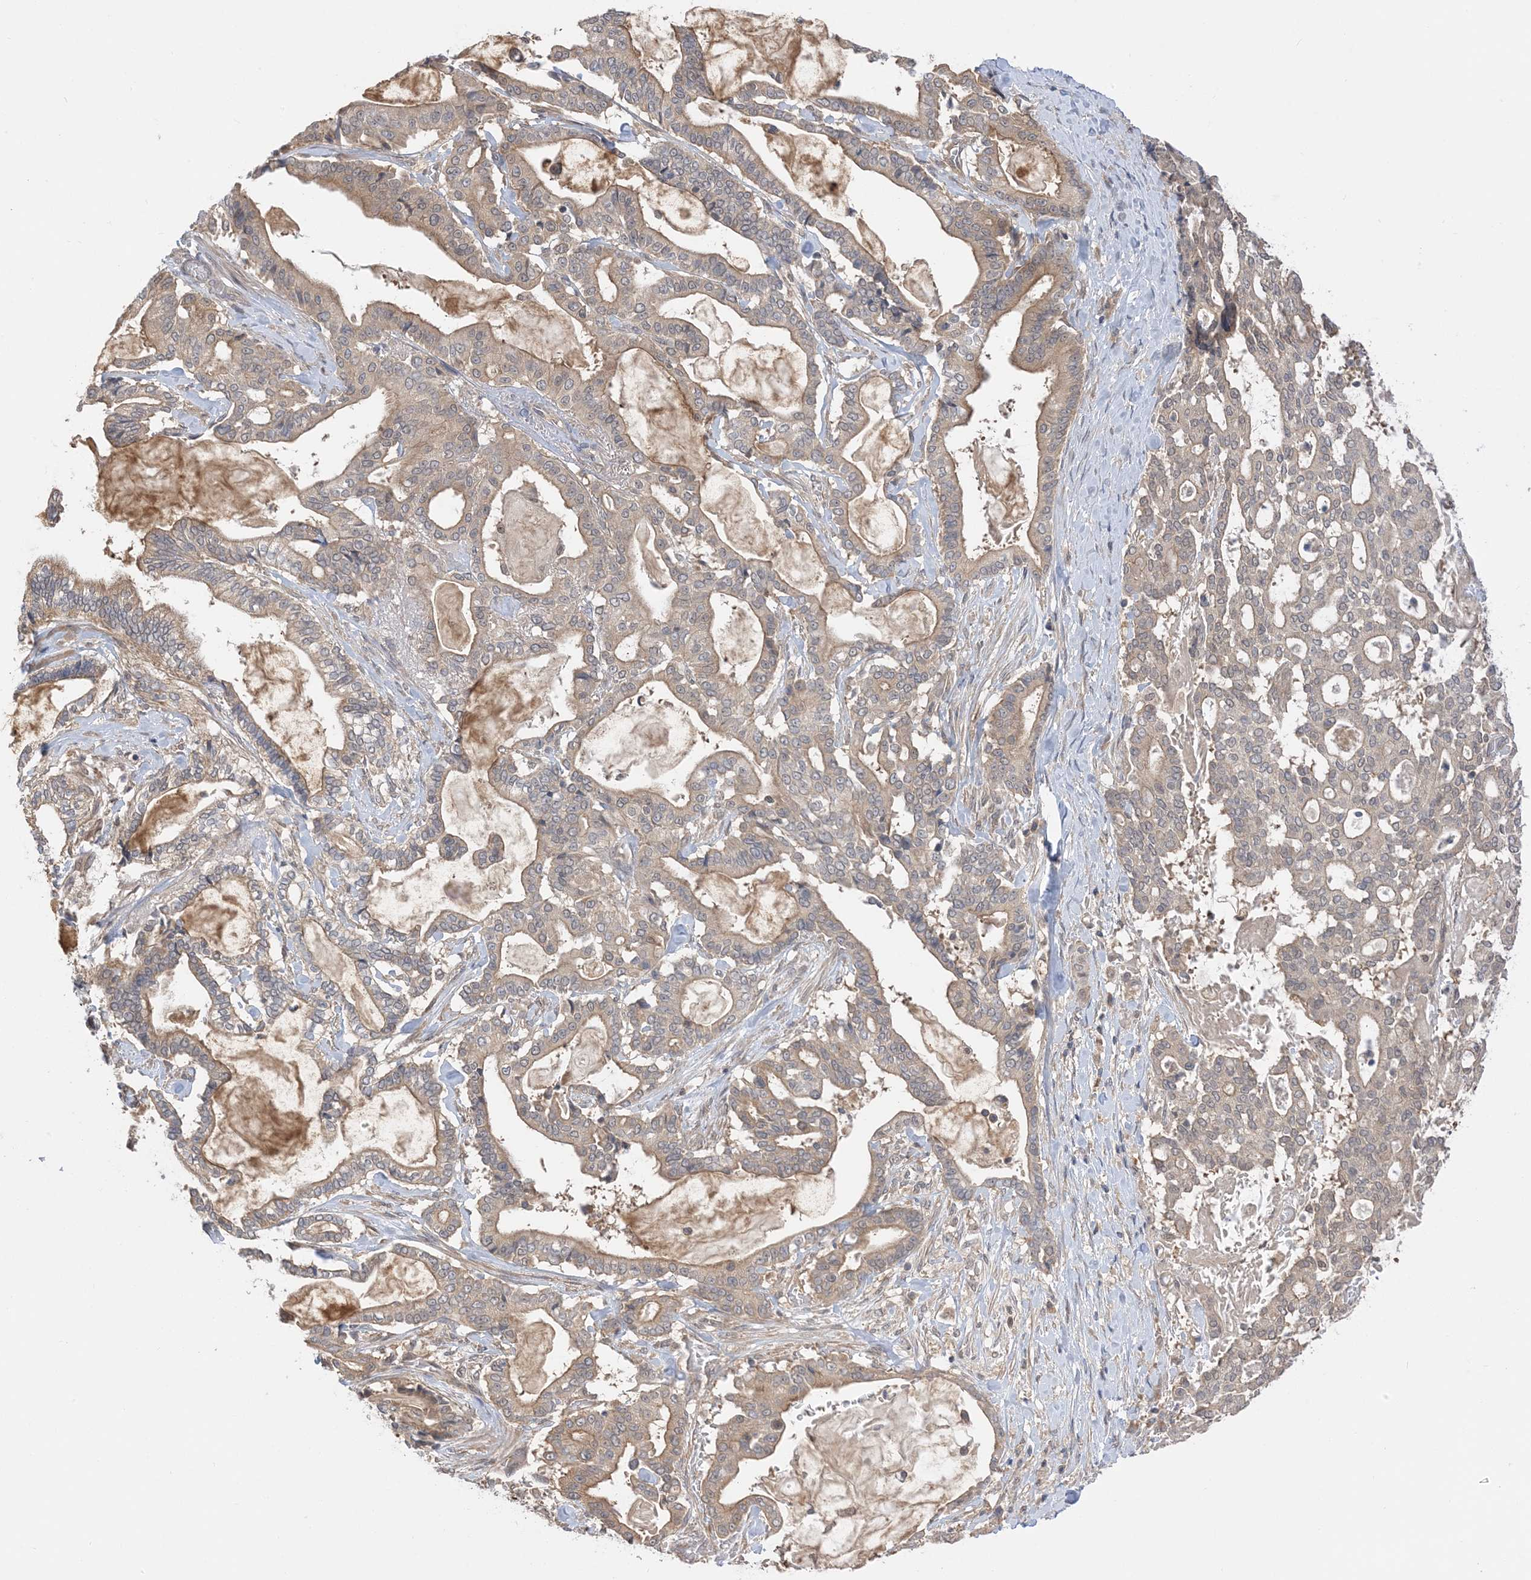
{"staining": {"intensity": "moderate", "quantity": ">75%", "location": "cytoplasmic/membranous"}, "tissue": "pancreatic cancer", "cell_type": "Tumor cells", "image_type": "cancer", "snomed": [{"axis": "morphology", "description": "Adenocarcinoma, NOS"}, {"axis": "topography", "description": "Pancreas"}], "caption": "Immunohistochemical staining of human pancreatic adenocarcinoma shows medium levels of moderate cytoplasmic/membranous protein staining in about >75% of tumor cells.", "gene": "WDR26", "patient": {"sex": "male", "age": 63}}